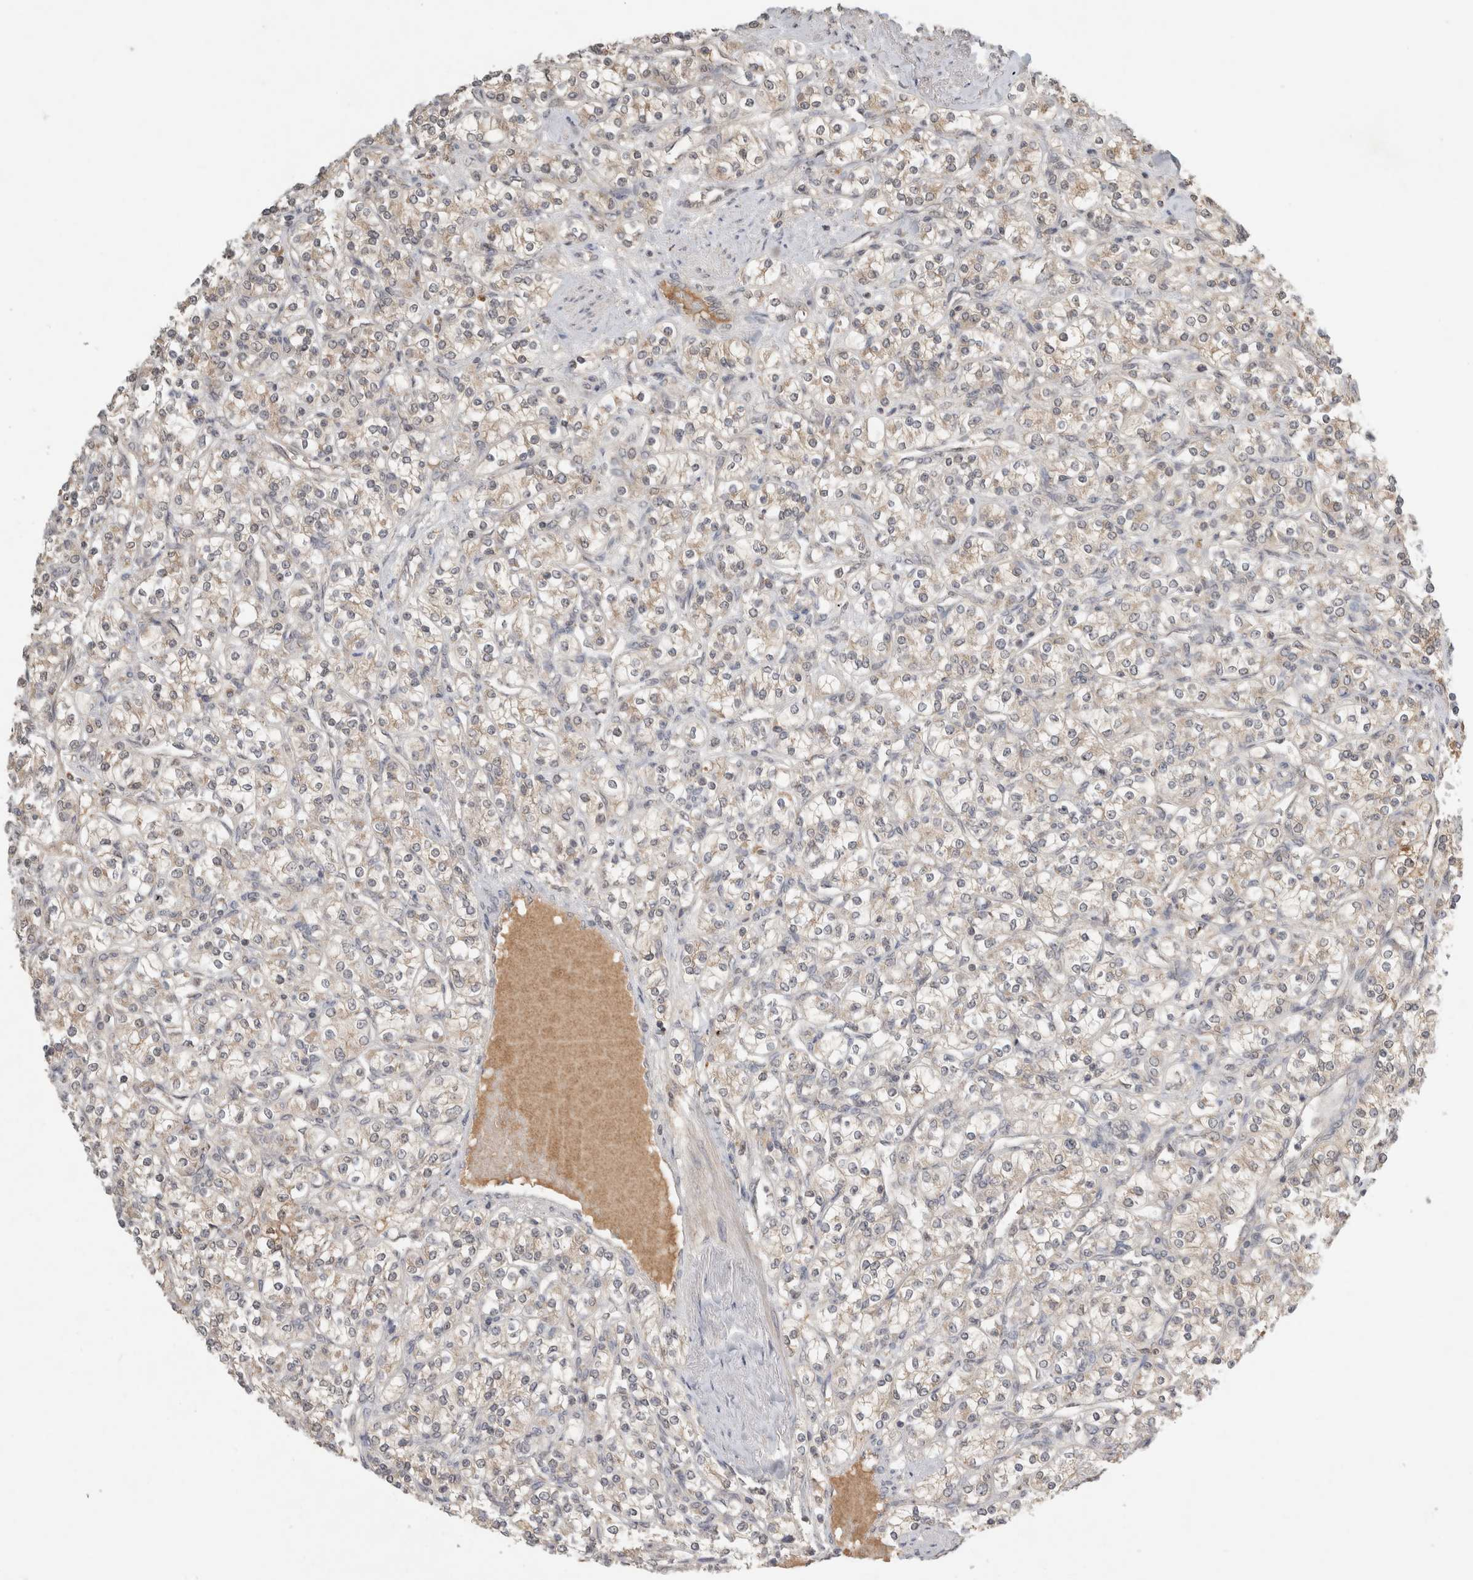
{"staining": {"intensity": "weak", "quantity": "25%-75%", "location": "cytoplasmic/membranous"}, "tissue": "renal cancer", "cell_type": "Tumor cells", "image_type": "cancer", "snomed": [{"axis": "morphology", "description": "Adenocarcinoma, NOS"}, {"axis": "topography", "description": "Kidney"}], "caption": "This histopathology image exhibits IHC staining of human renal cancer, with low weak cytoplasmic/membranous positivity in approximately 25%-75% of tumor cells.", "gene": "LOXL2", "patient": {"sex": "male", "age": 77}}